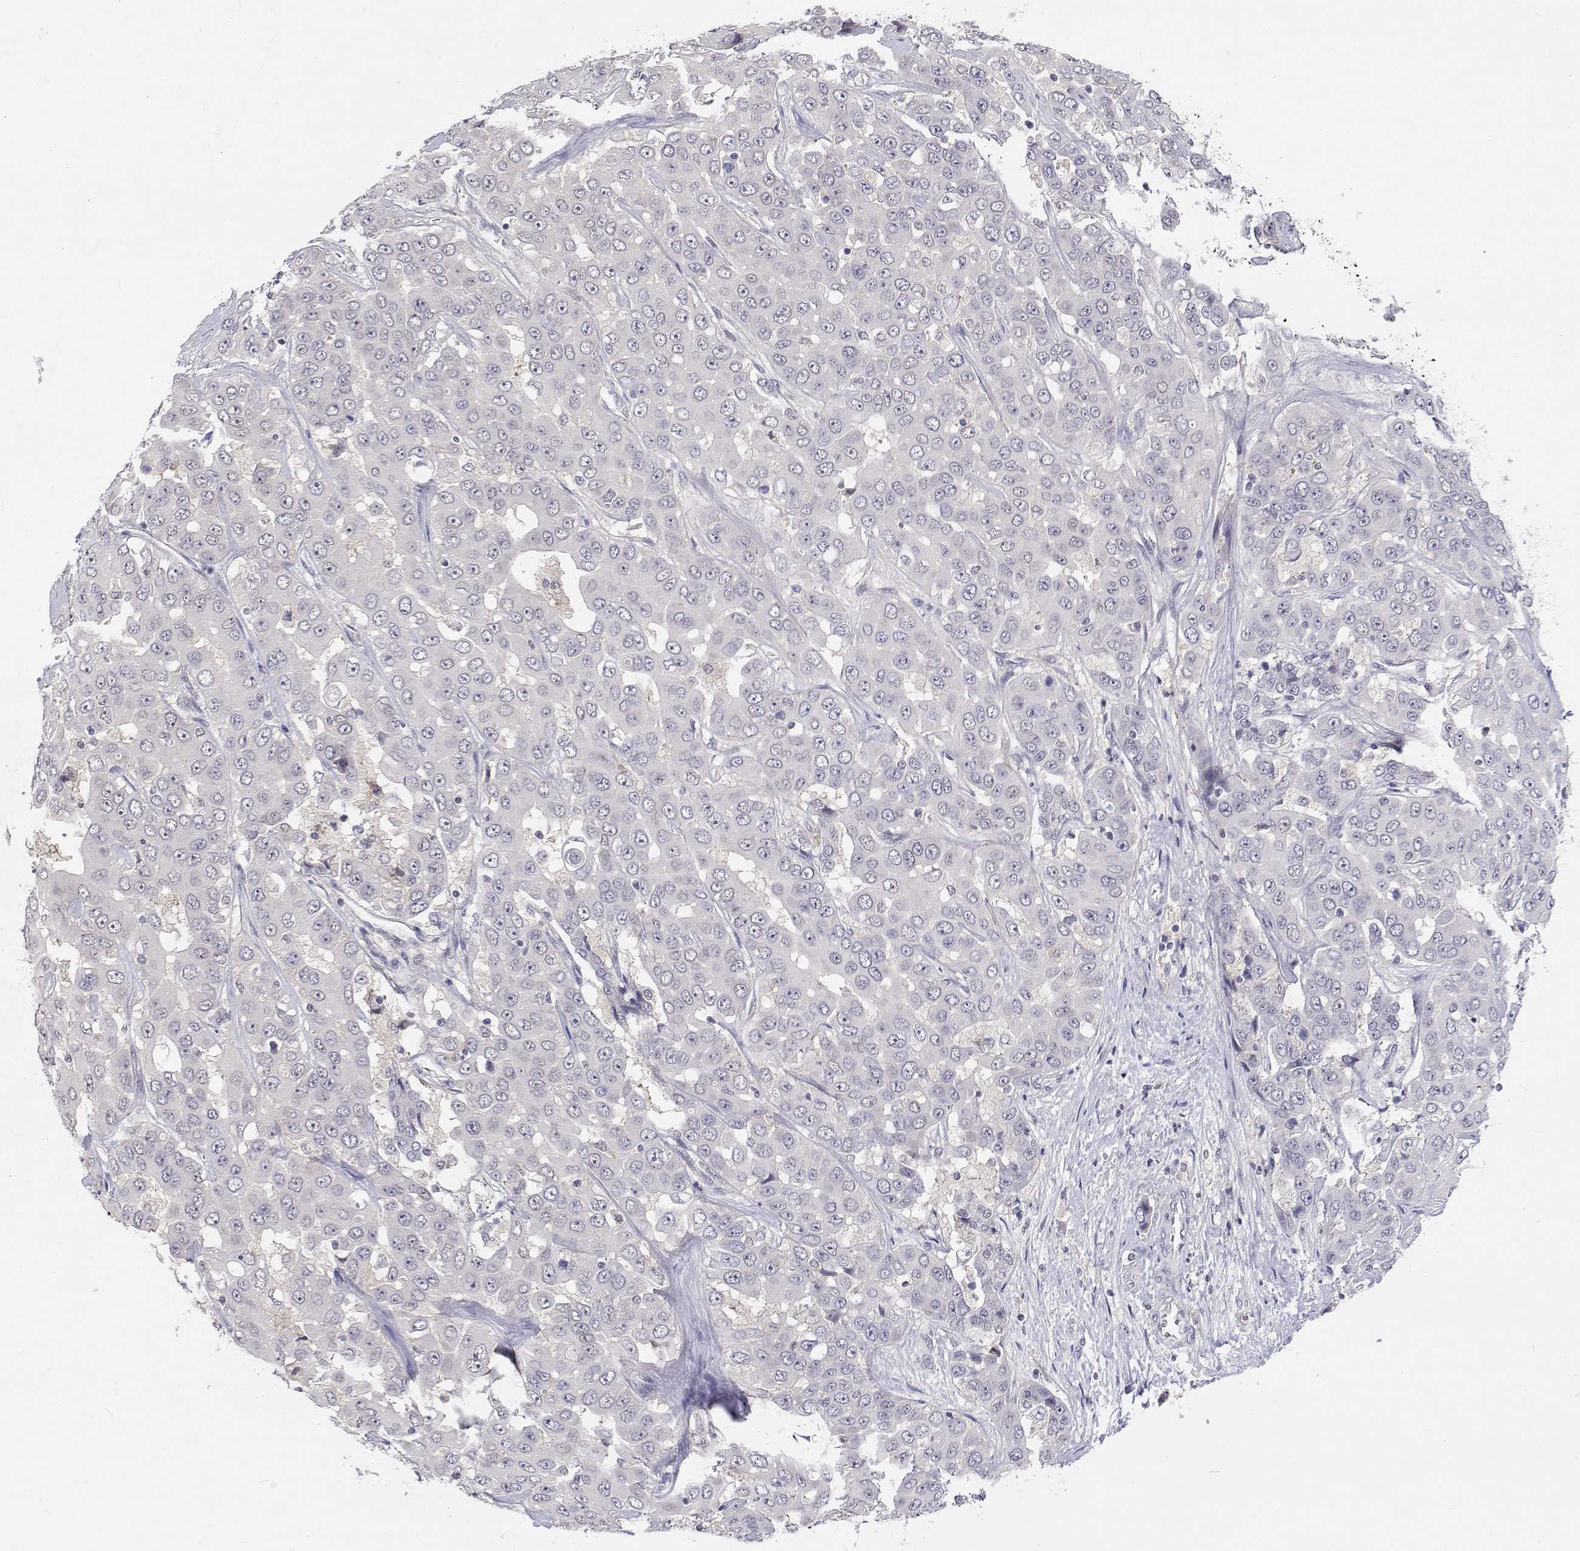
{"staining": {"intensity": "negative", "quantity": "none", "location": "none"}, "tissue": "liver cancer", "cell_type": "Tumor cells", "image_type": "cancer", "snomed": [{"axis": "morphology", "description": "Cholangiocarcinoma"}, {"axis": "topography", "description": "Liver"}], "caption": "The micrograph reveals no staining of tumor cells in liver cancer. (DAB immunohistochemistry (IHC) visualized using brightfield microscopy, high magnification).", "gene": "MYPN", "patient": {"sex": "female", "age": 52}}